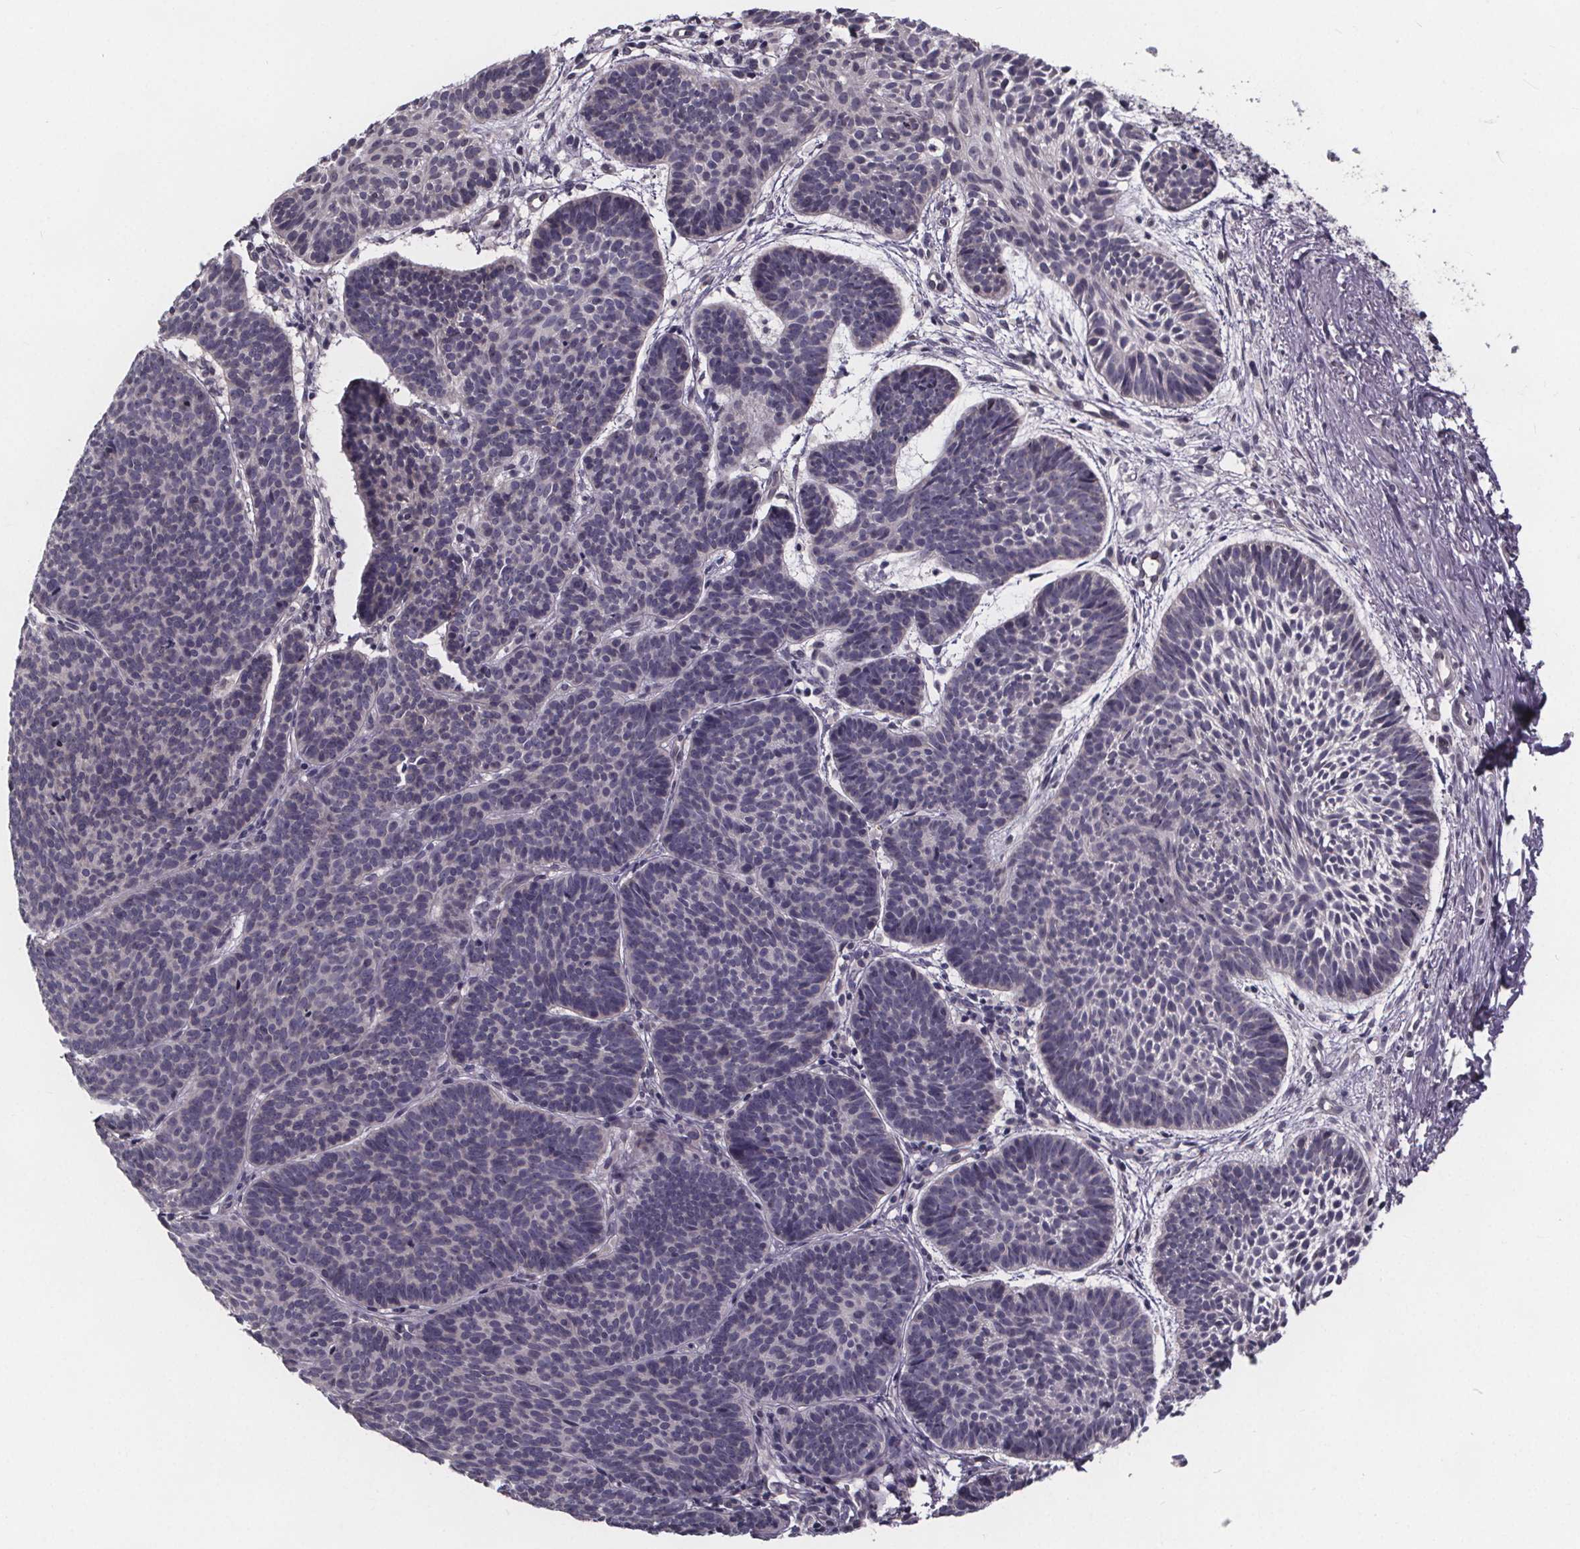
{"staining": {"intensity": "negative", "quantity": "none", "location": "none"}, "tissue": "skin cancer", "cell_type": "Tumor cells", "image_type": "cancer", "snomed": [{"axis": "morphology", "description": "Basal cell carcinoma"}, {"axis": "topography", "description": "Skin"}], "caption": "Immunohistochemistry (IHC) of skin cancer displays no positivity in tumor cells.", "gene": "FAM181B", "patient": {"sex": "male", "age": 72}}